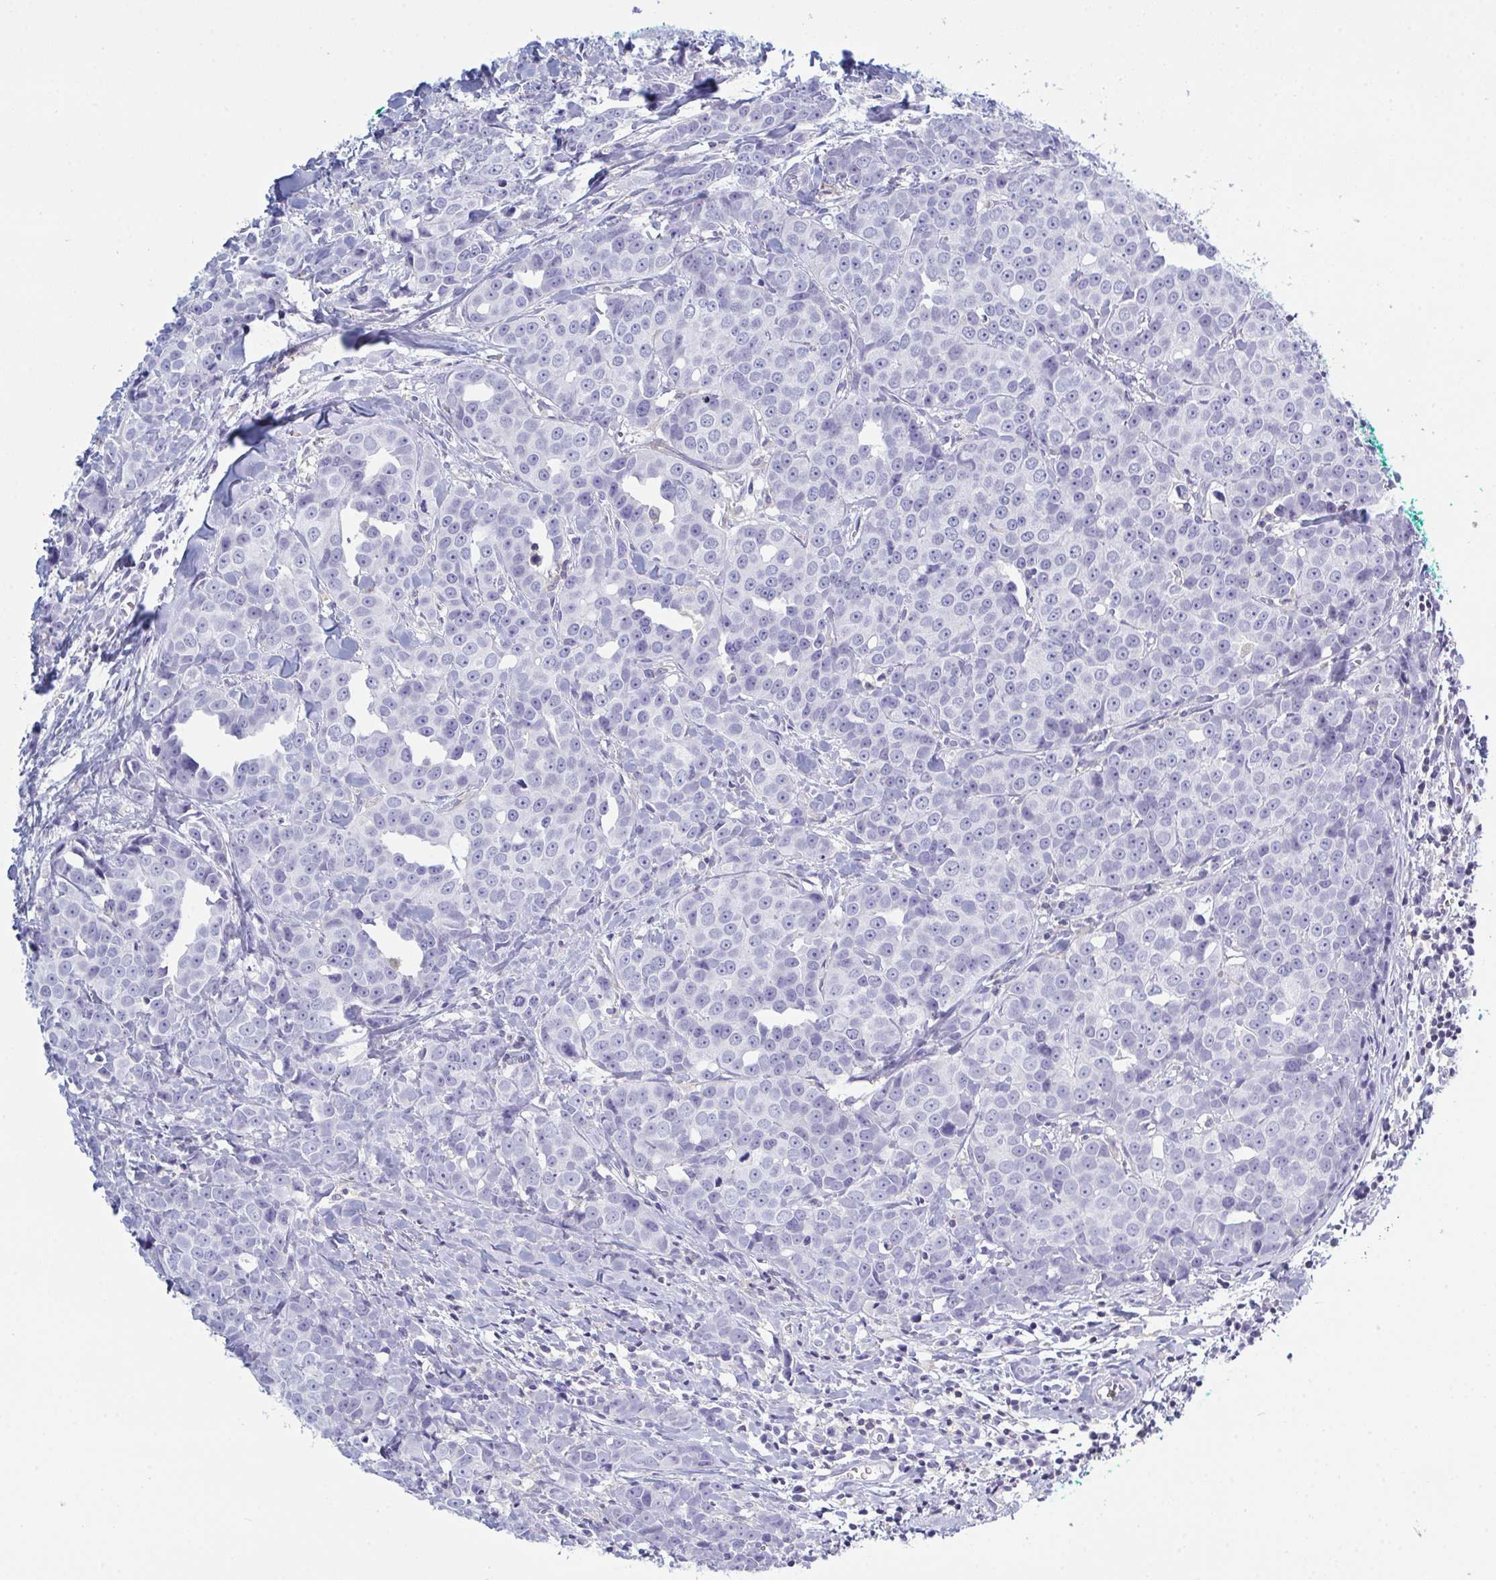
{"staining": {"intensity": "negative", "quantity": "none", "location": "none"}, "tissue": "breast cancer", "cell_type": "Tumor cells", "image_type": "cancer", "snomed": [{"axis": "morphology", "description": "Duct carcinoma"}, {"axis": "topography", "description": "Breast"}], "caption": "Tumor cells are negative for brown protein staining in intraductal carcinoma (breast).", "gene": "MYO1F", "patient": {"sex": "female", "age": 80}}